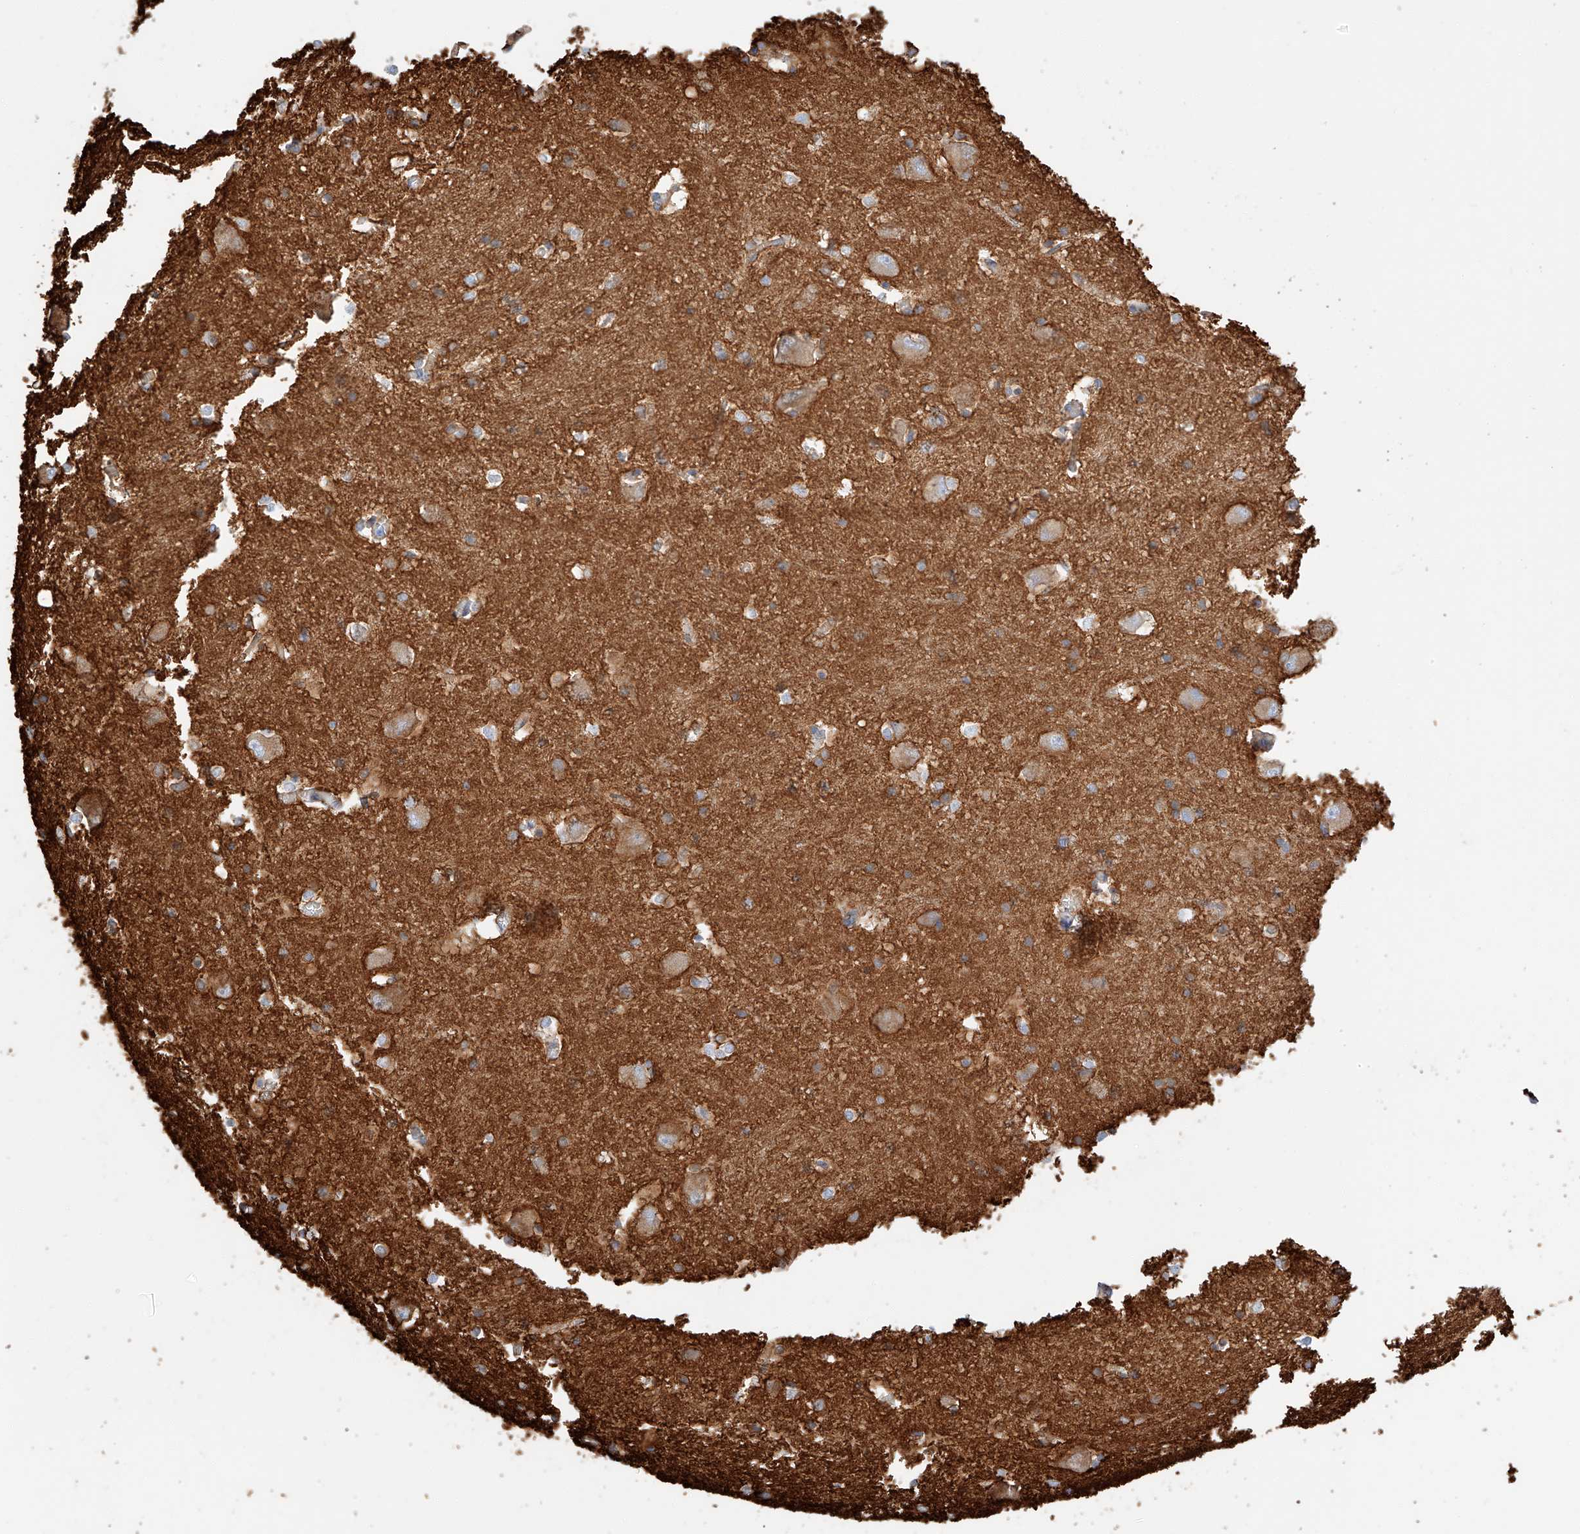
{"staining": {"intensity": "weak", "quantity": "25%-75%", "location": "cytoplasmic/membranous"}, "tissue": "caudate", "cell_type": "Glial cells", "image_type": "normal", "snomed": [{"axis": "morphology", "description": "Normal tissue, NOS"}, {"axis": "topography", "description": "Lateral ventricle wall"}], "caption": "The photomicrograph reveals immunohistochemical staining of benign caudate. There is weak cytoplasmic/membranous staining is appreciated in approximately 25%-75% of glial cells.", "gene": "ENSG00000259132", "patient": {"sex": "male", "age": 37}}